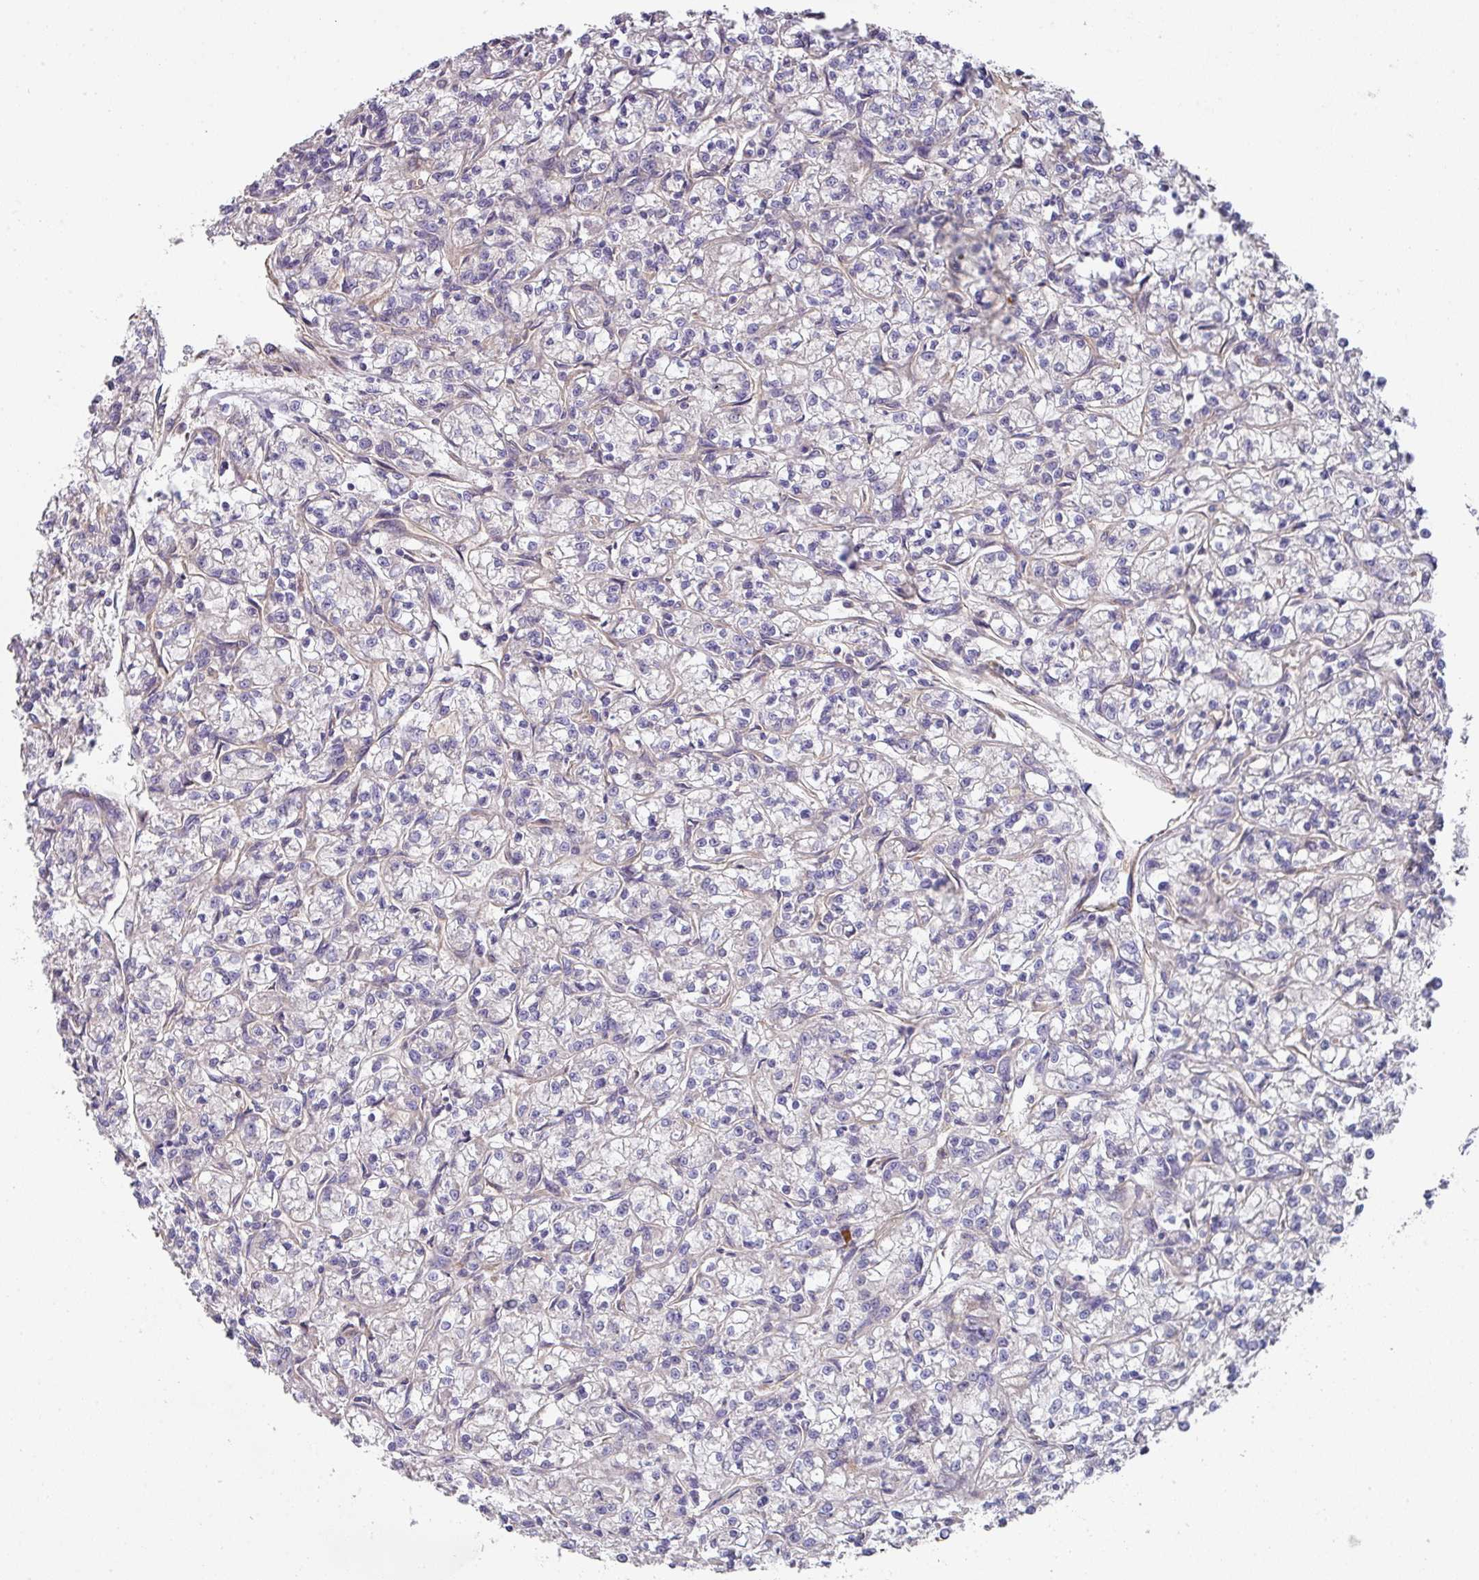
{"staining": {"intensity": "negative", "quantity": "none", "location": "none"}, "tissue": "renal cancer", "cell_type": "Tumor cells", "image_type": "cancer", "snomed": [{"axis": "morphology", "description": "Adenocarcinoma, NOS"}, {"axis": "topography", "description": "Kidney"}], "caption": "DAB (3,3'-diaminobenzidine) immunohistochemical staining of human renal cancer (adenocarcinoma) demonstrates no significant staining in tumor cells.", "gene": "DCAF12L2", "patient": {"sex": "female", "age": 59}}